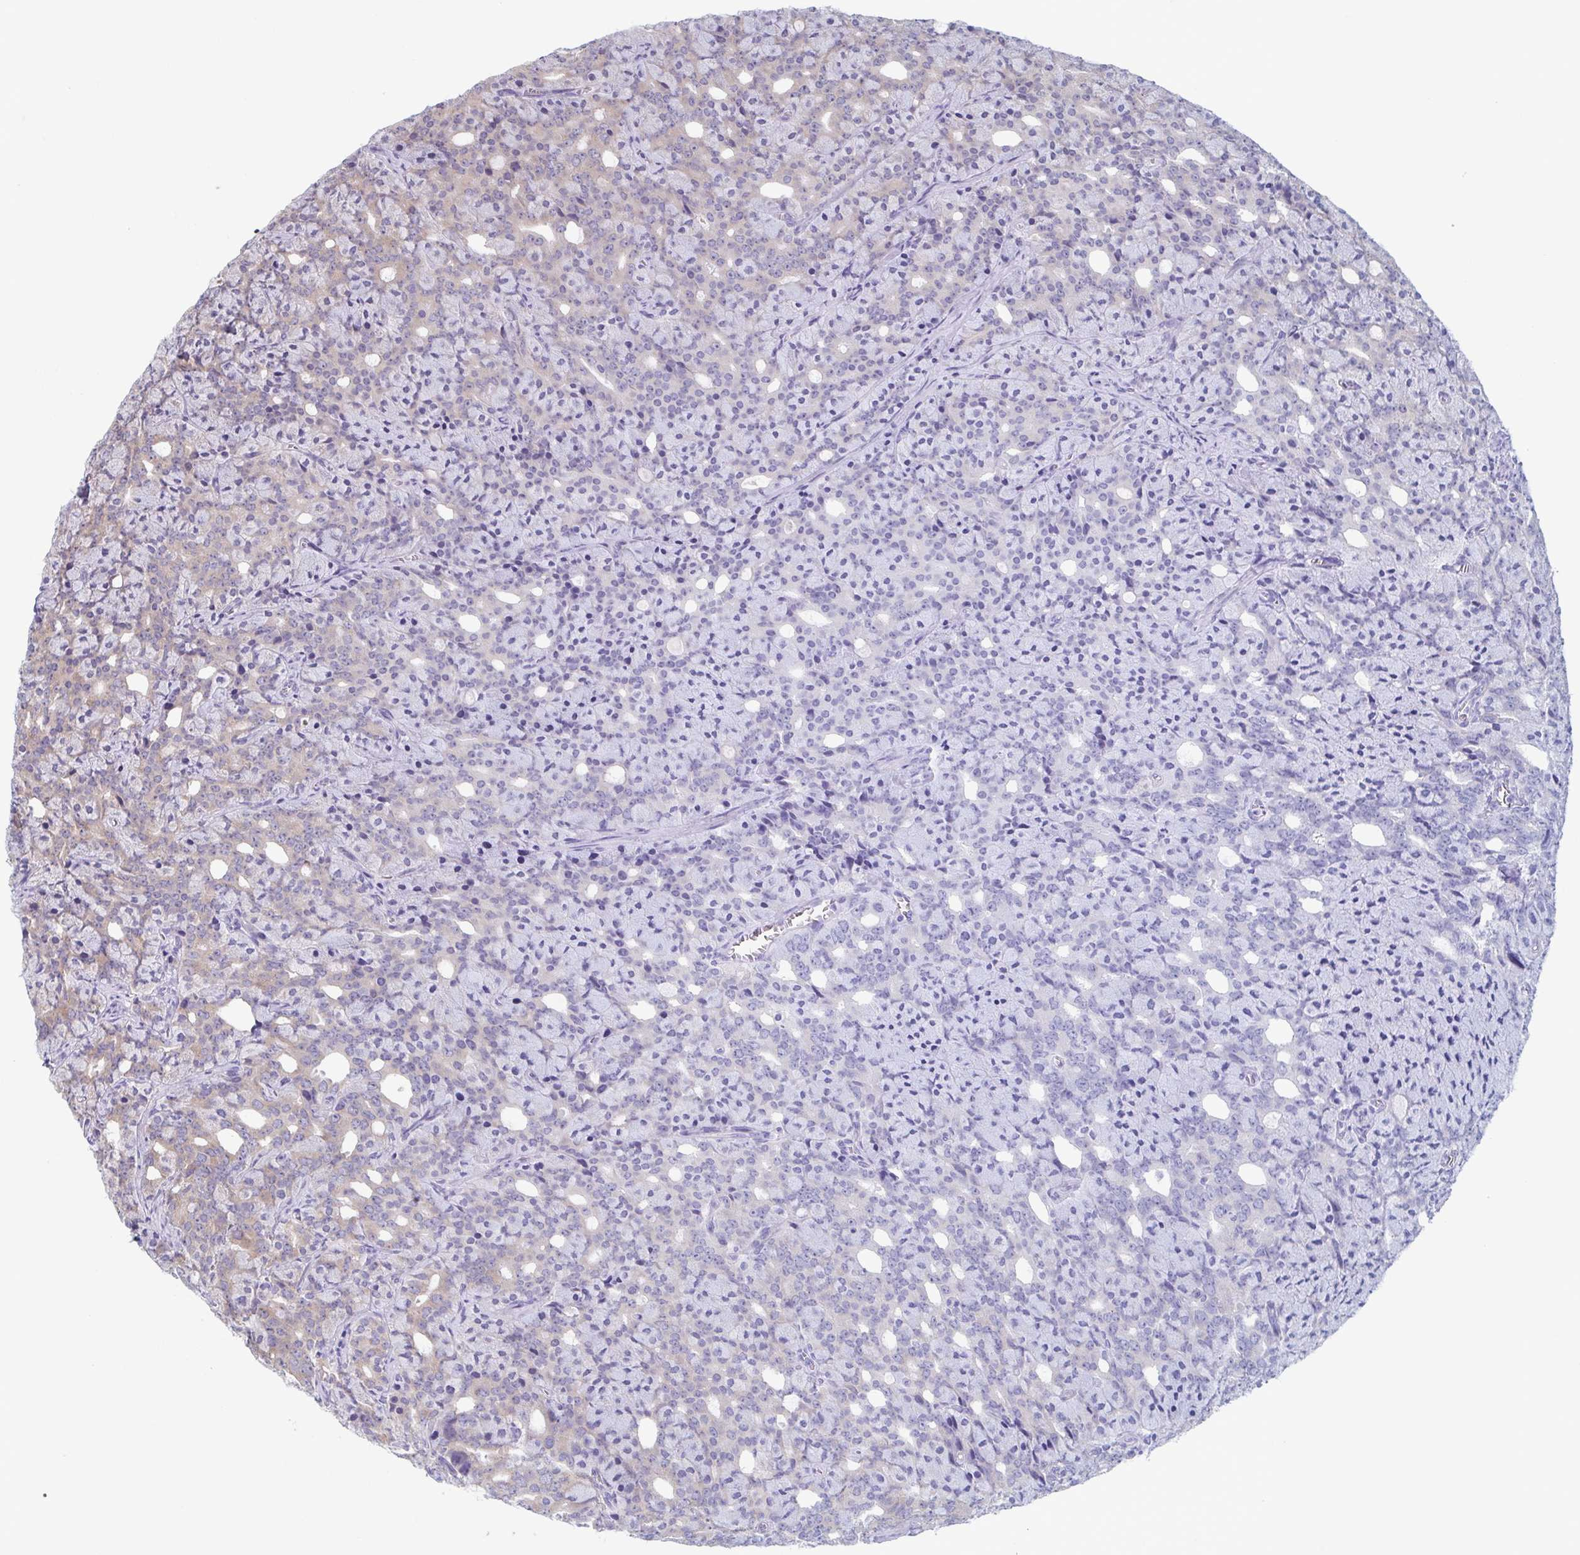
{"staining": {"intensity": "moderate", "quantity": "25%-75%", "location": "cytoplasmic/membranous"}, "tissue": "prostate cancer", "cell_type": "Tumor cells", "image_type": "cancer", "snomed": [{"axis": "morphology", "description": "Adenocarcinoma, High grade"}, {"axis": "topography", "description": "Prostate"}], "caption": "Prostate adenocarcinoma (high-grade) stained for a protein shows moderate cytoplasmic/membranous positivity in tumor cells.", "gene": "COPB1", "patient": {"sex": "male", "age": 84}}